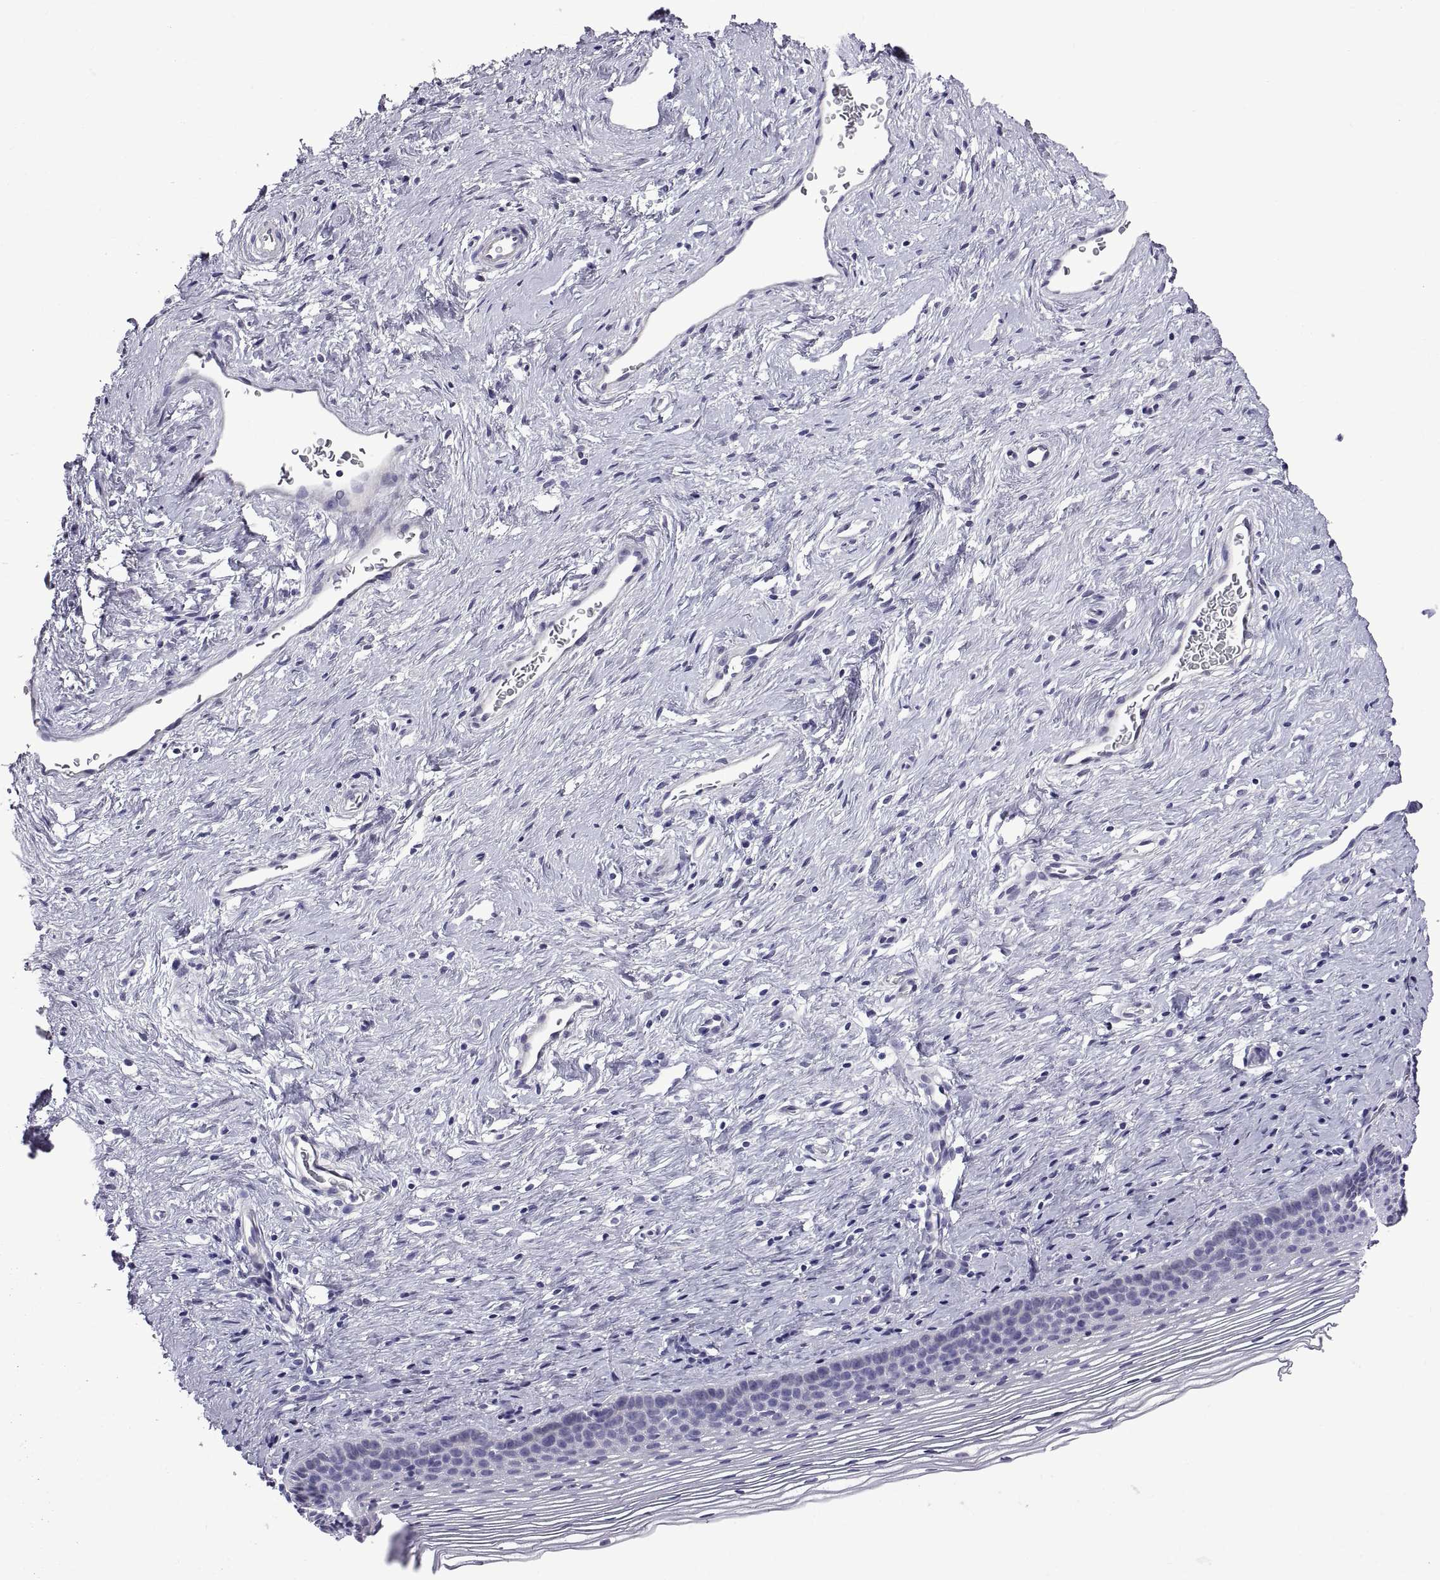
{"staining": {"intensity": "negative", "quantity": "none", "location": "none"}, "tissue": "cervix", "cell_type": "Glandular cells", "image_type": "normal", "snomed": [{"axis": "morphology", "description": "Normal tissue, NOS"}, {"axis": "topography", "description": "Cervix"}], "caption": "DAB (3,3'-diaminobenzidine) immunohistochemical staining of benign human cervix shows no significant positivity in glandular cells. (DAB IHC visualized using brightfield microscopy, high magnification).", "gene": "SPDYE10", "patient": {"sex": "female", "age": 39}}